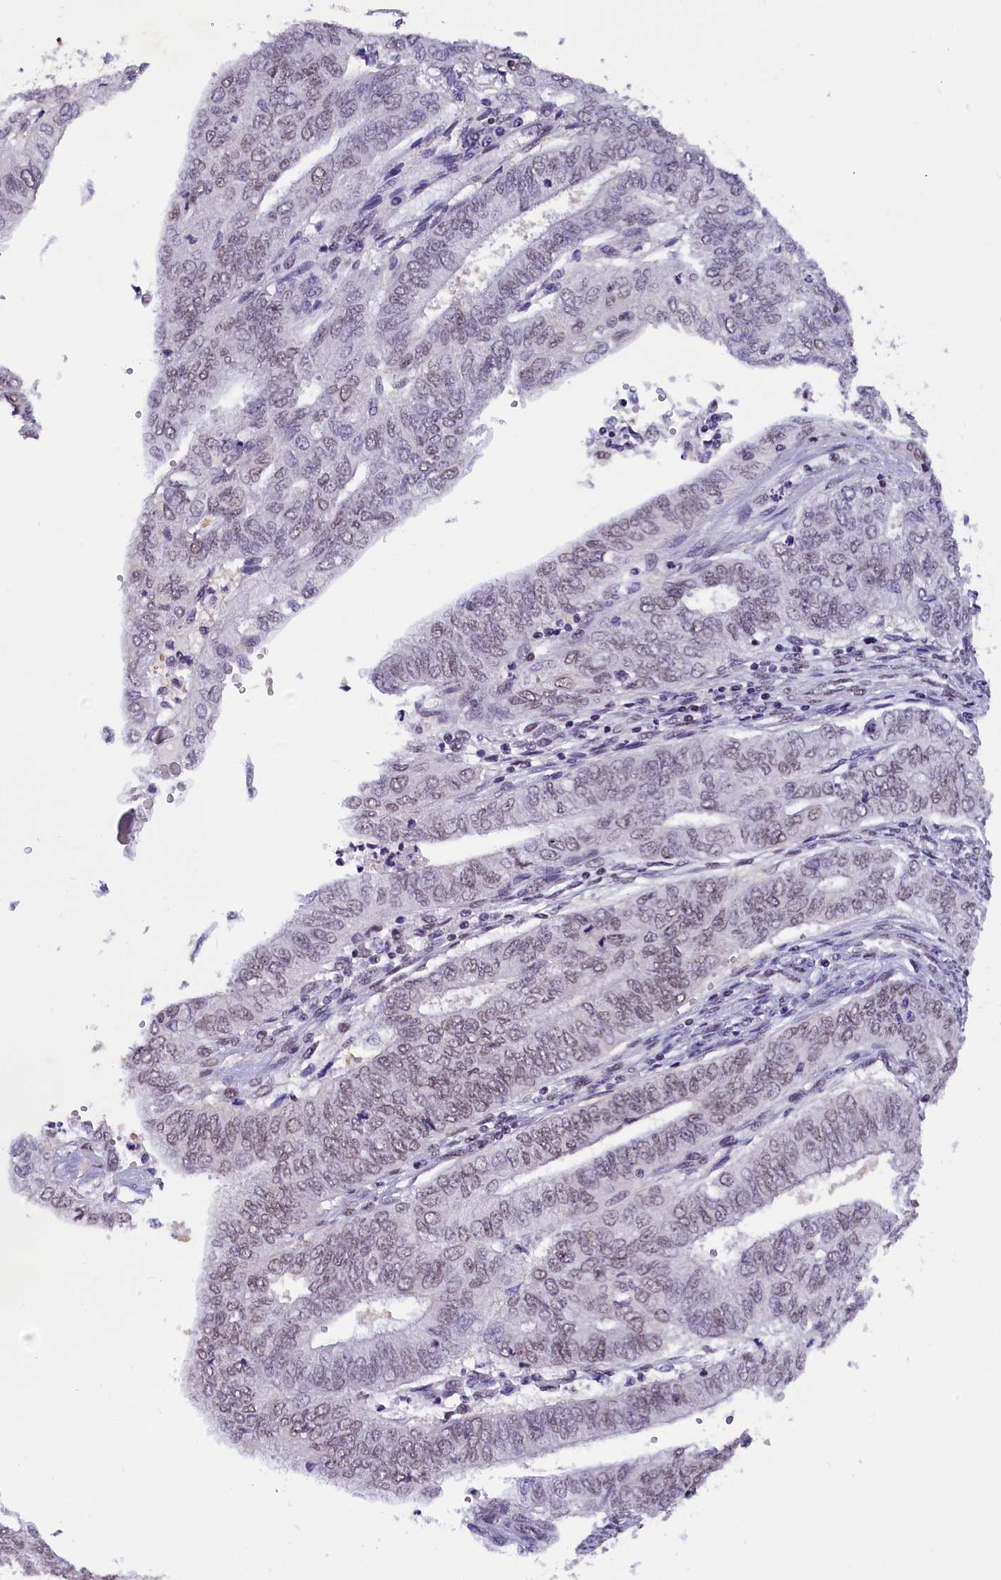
{"staining": {"intensity": "weak", "quantity": "<25%", "location": "nuclear"}, "tissue": "endometrial cancer", "cell_type": "Tumor cells", "image_type": "cancer", "snomed": [{"axis": "morphology", "description": "Adenocarcinoma, NOS"}, {"axis": "topography", "description": "Endometrium"}], "caption": "Endometrial cancer (adenocarcinoma) was stained to show a protein in brown. There is no significant staining in tumor cells.", "gene": "ZC3H4", "patient": {"sex": "female", "age": 68}}